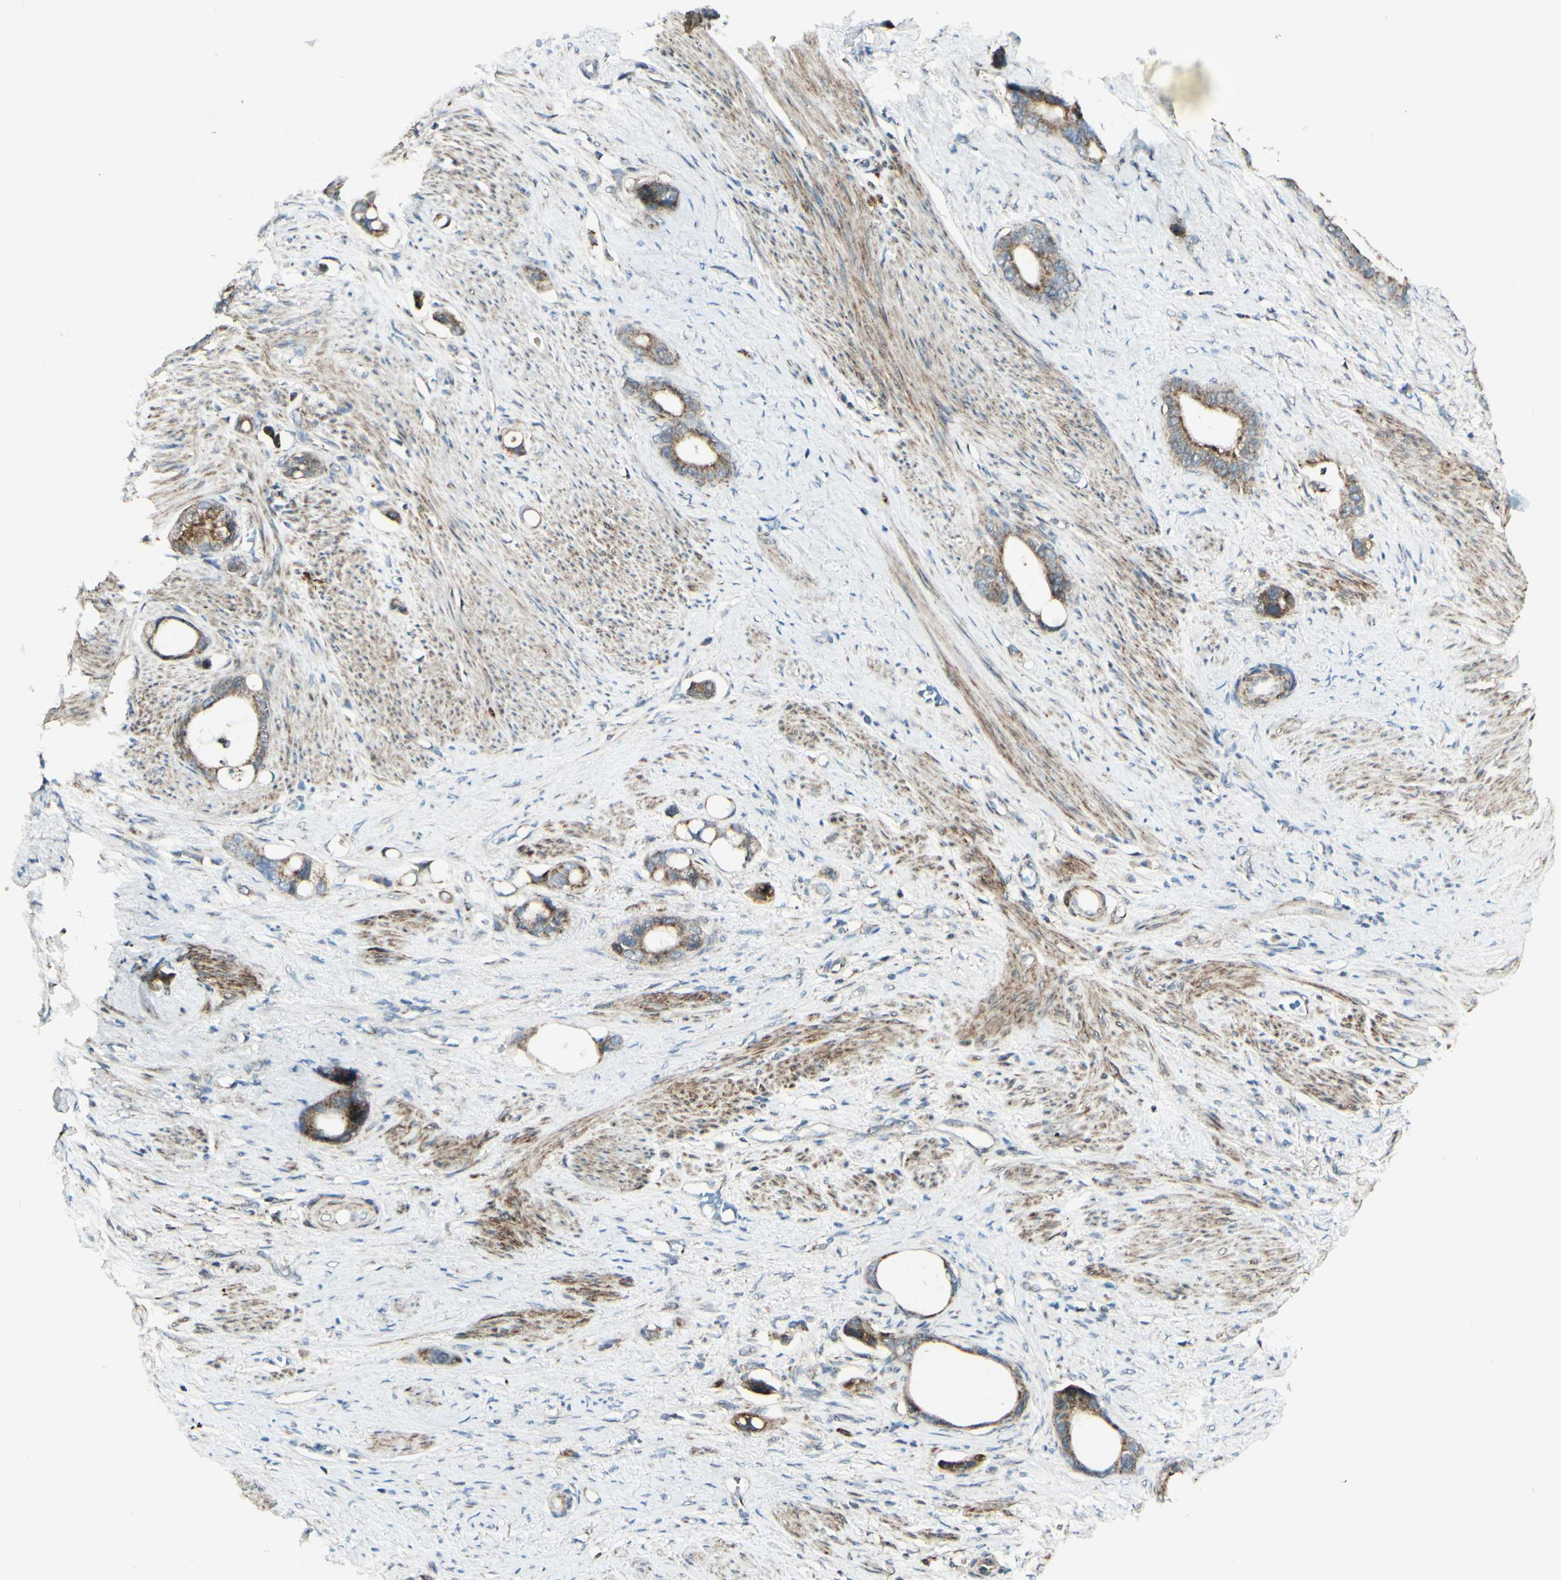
{"staining": {"intensity": "moderate", "quantity": ">75%", "location": "cytoplasmic/membranous"}, "tissue": "stomach cancer", "cell_type": "Tumor cells", "image_type": "cancer", "snomed": [{"axis": "morphology", "description": "Adenocarcinoma, NOS"}, {"axis": "topography", "description": "Stomach"}], "caption": "A histopathology image showing moderate cytoplasmic/membranous staining in about >75% of tumor cells in stomach adenocarcinoma, as visualized by brown immunohistochemical staining.", "gene": "DHRS3", "patient": {"sex": "female", "age": 75}}